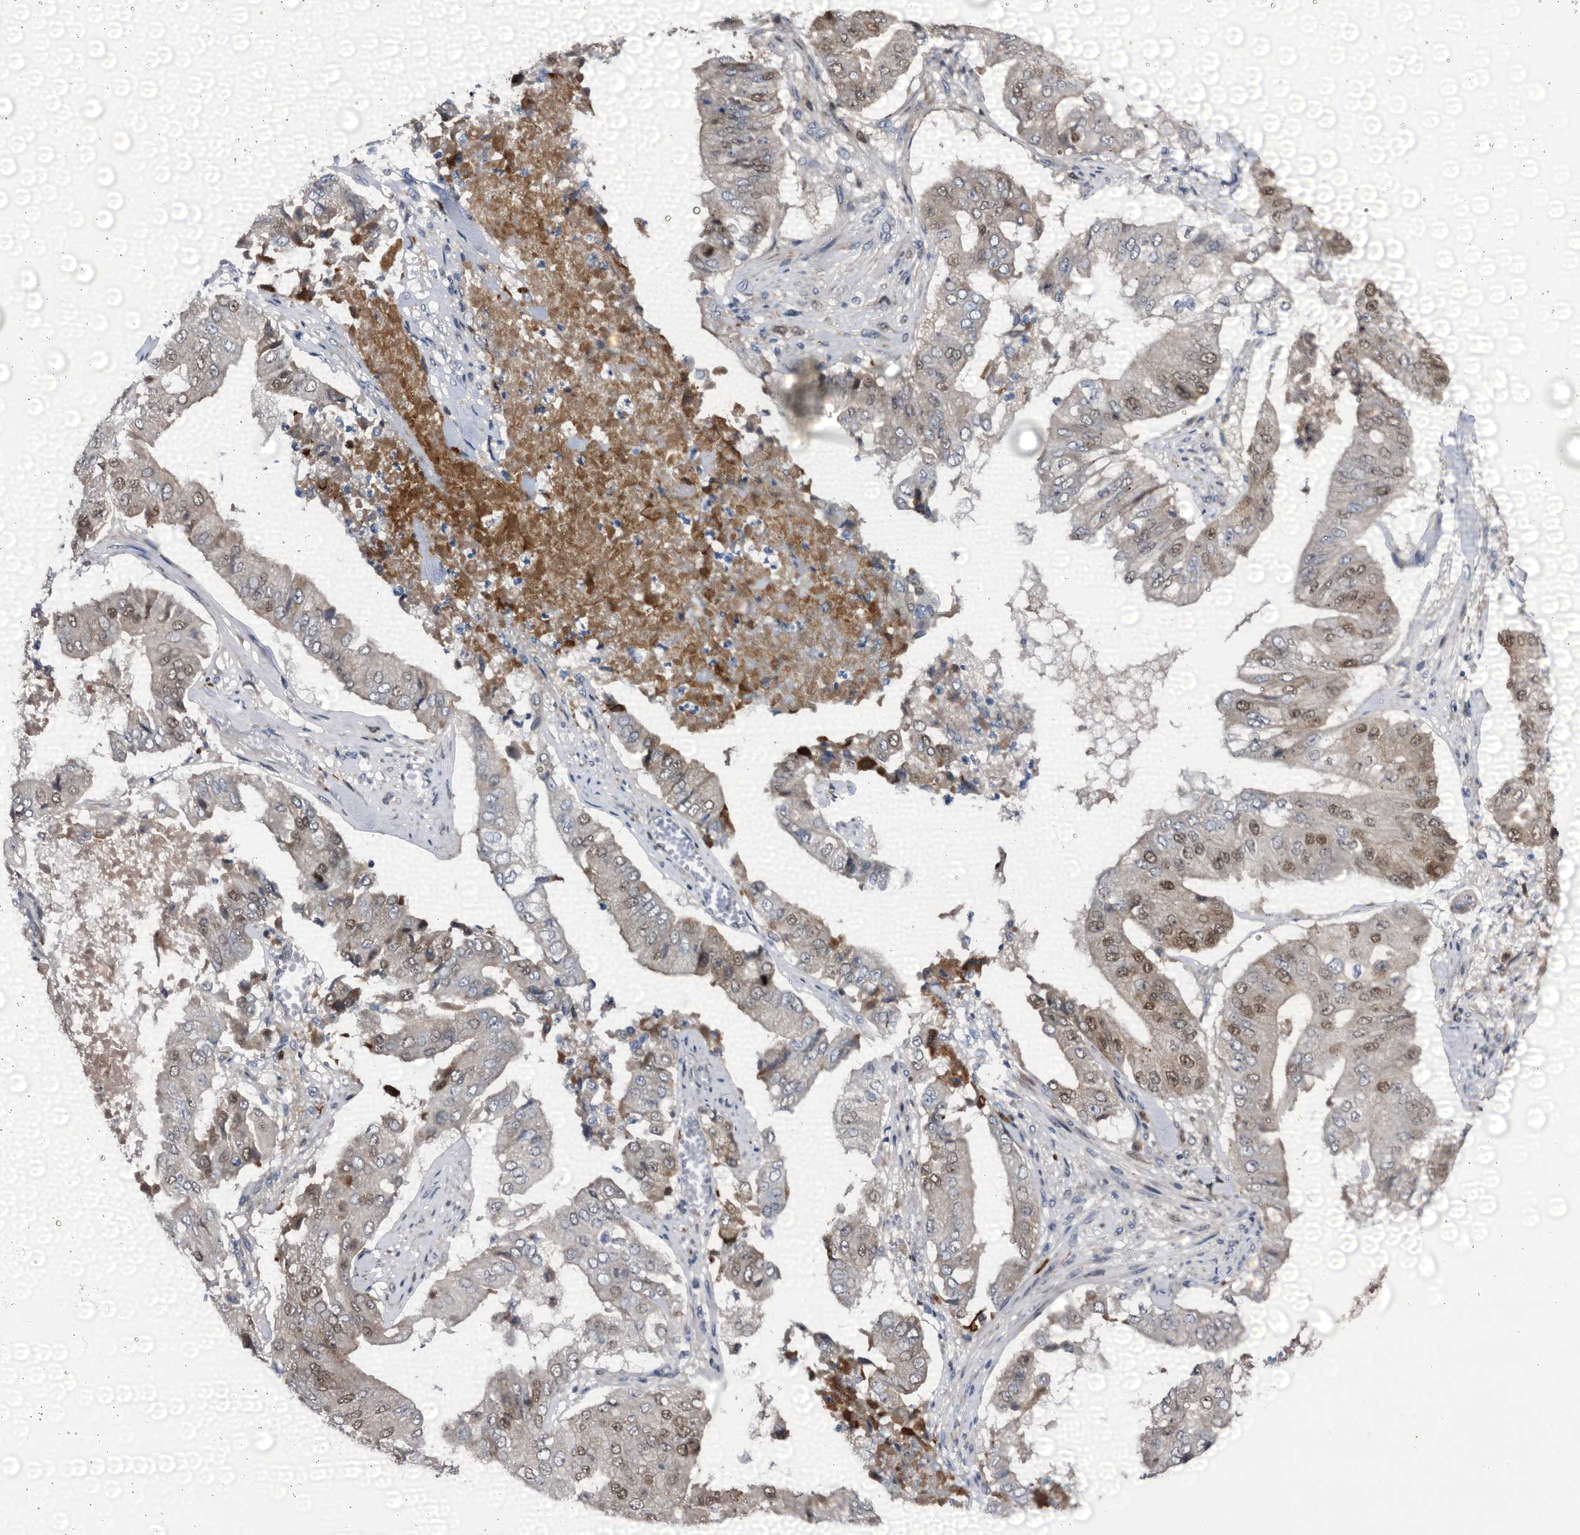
{"staining": {"intensity": "moderate", "quantity": "25%-75%", "location": "cytoplasmic/membranous,nuclear"}, "tissue": "pancreatic cancer", "cell_type": "Tumor cells", "image_type": "cancer", "snomed": [{"axis": "morphology", "description": "Adenocarcinoma, NOS"}, {"axis": "topography", "description": "Pancreas"}], "caption": "A photomicrograph of adenocarcinoma (pancreatic) stained for a protein displays moderate cytoplasmic/membranous and nuclear brown staining in tumor cells.", "gene": "NCAPD2", "patient": {"sex": "female", "age": 77}}